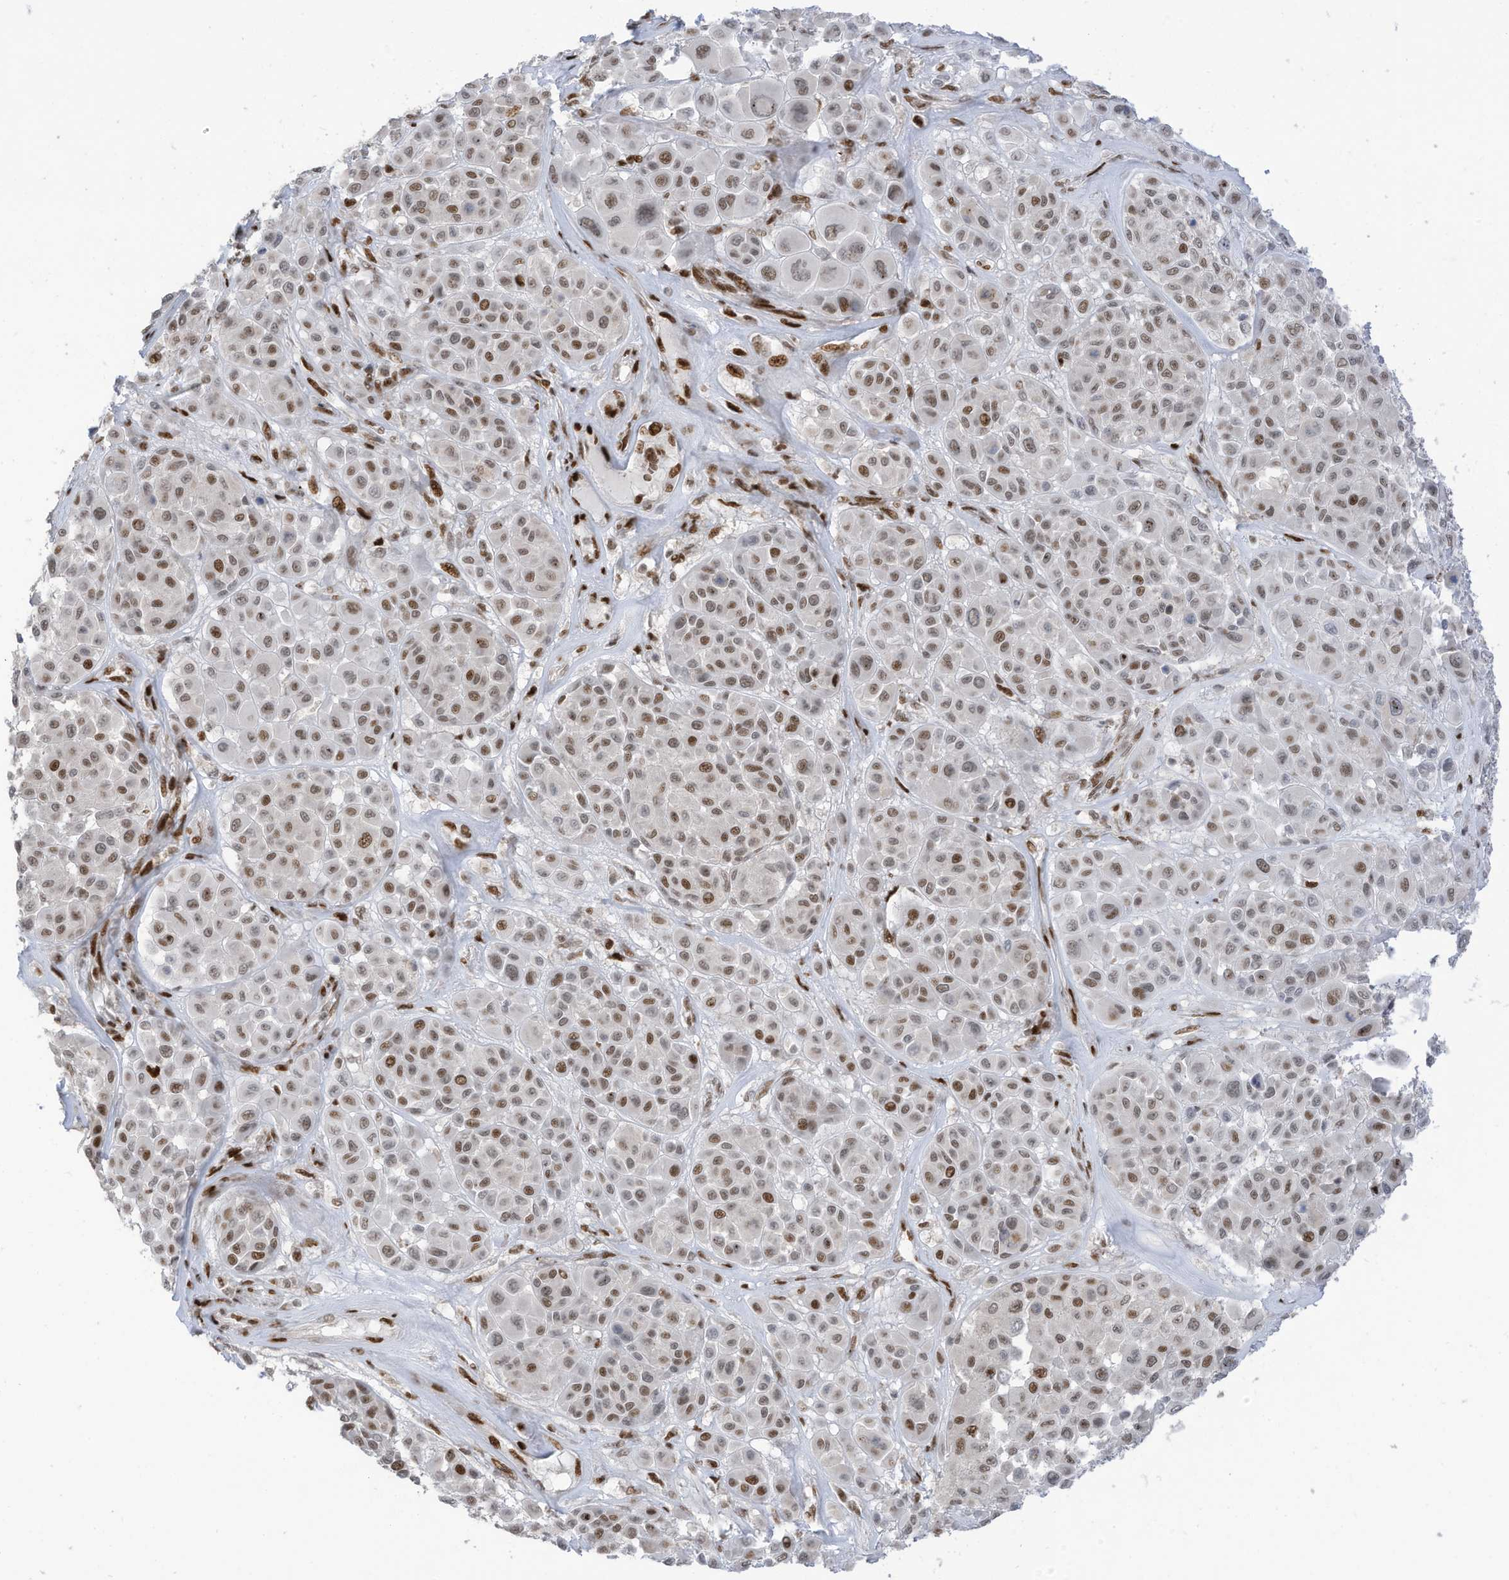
{"staining": {"intensity": "moderate", "quantity": "25%-75%", "location": "nuclear"}, "tissue": "melanoma", "cell_type": "Tumor cells", "image_type": "cancer", "snomed": [{"axis": "morphology", "description": "Malignant melanoma, Metastatic site"}, {"axis": "topography", "description": "Soft tissue"}], "caption": "Immunohistochemistry of human melanoma shows medium levels of moderate nuclear expression in about 25%-75% of tumor cells.", "gene": "ZCWPW2", "patient": {"sex": "male", "age": 41}}